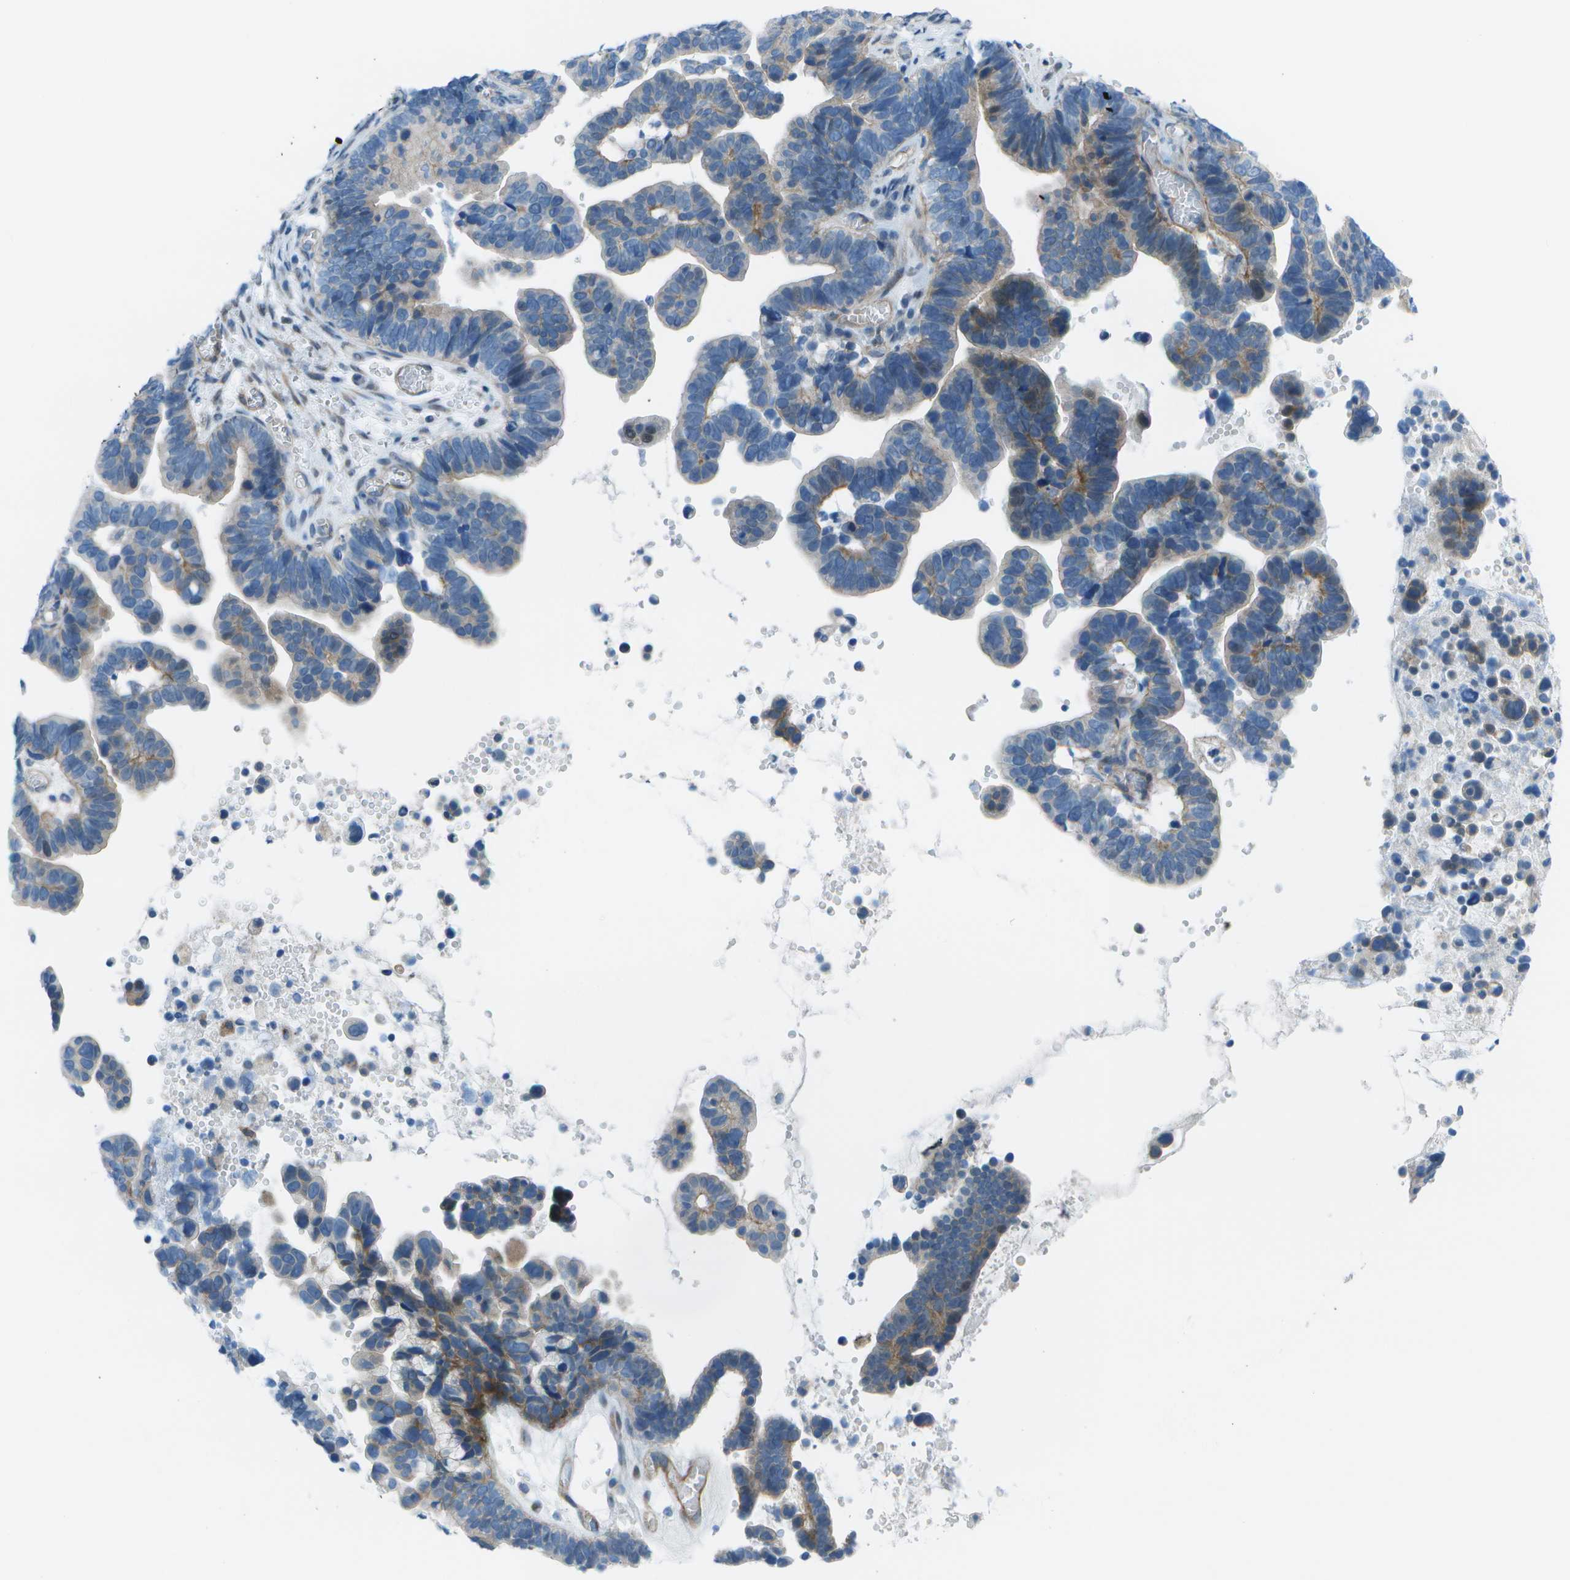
{"staining": {"intensity": "moderate", "quantity": "25%-75%", "location": "cytoplasmic/membranous"}, "tissue": "ovarian cancer", "cell_type": "Tumor cells", "image_type": "cancer", "snomed": [{"axis": "morphology", "description": "Cystadenocarcinoma, serous, NOS"}, {"axis": "topography", "description": "Ovary"}], "caption": "A micrograph of ovarian cancer stained for a protein shows moderate cytoplasmic/membranous brown staining in tumor cells.", "gene": "SORBS3", "patient": {"sex": "female", "age": 56}}